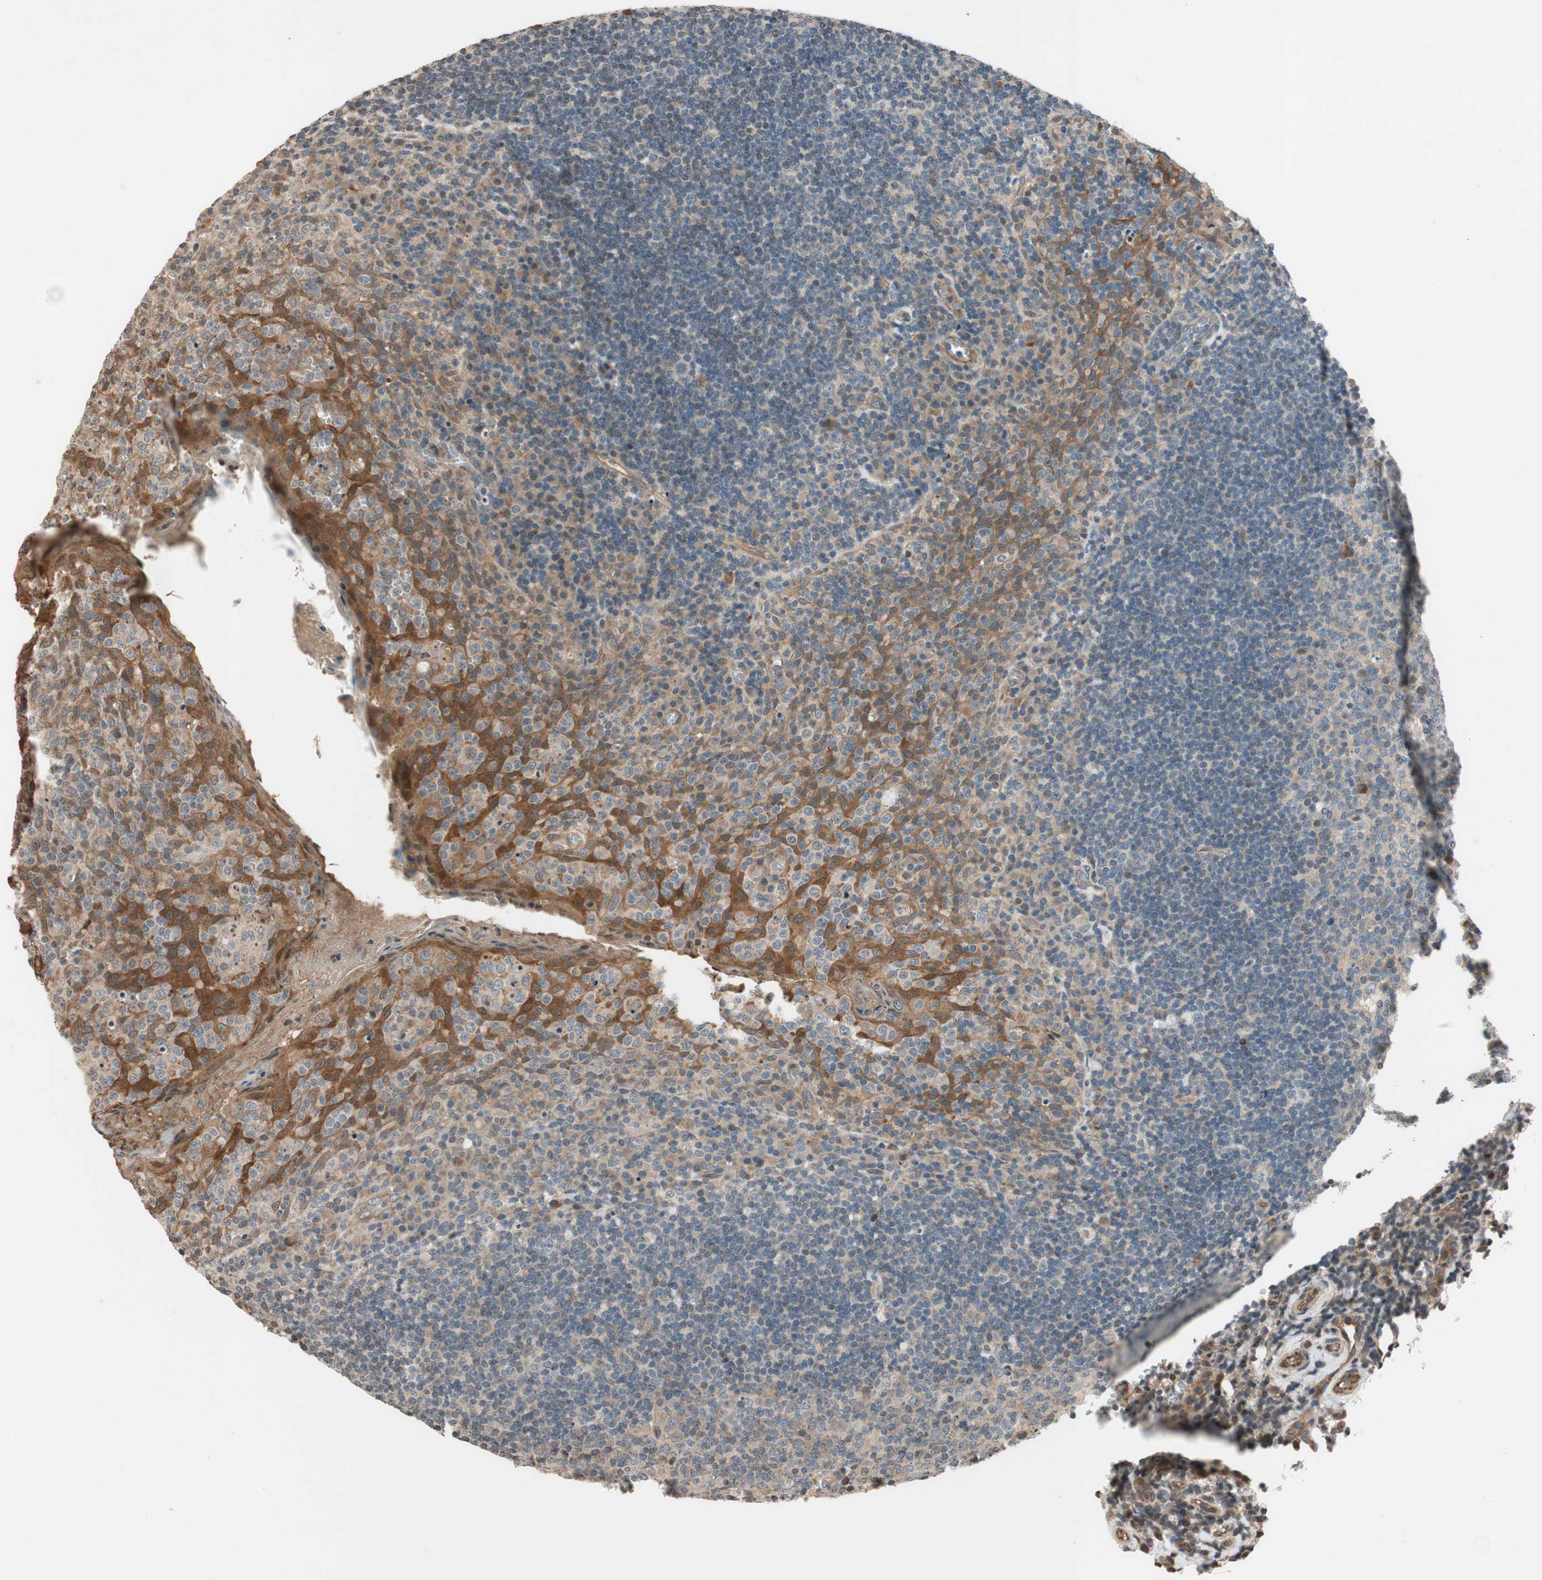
{"staining": {"intensity": "weak", "quantity": ">75%", "location": "cytoplasmic/membranous"}, "tissue": "tonsil", "cell_type": "Germinal center cells", "image_type": "normal", "snomed": [{"axis": "morphology", "description": "Normal tissue, NOS"}, {"axis": "topography", "description": "Tonsil"}], "caption": "A brown stain labels weak cytoplasmic/membranous positivity of a protein in germinal center cells of benign tonsil.", "gene": "GCLM", "patient": {"sex": "male", "age": 17}}